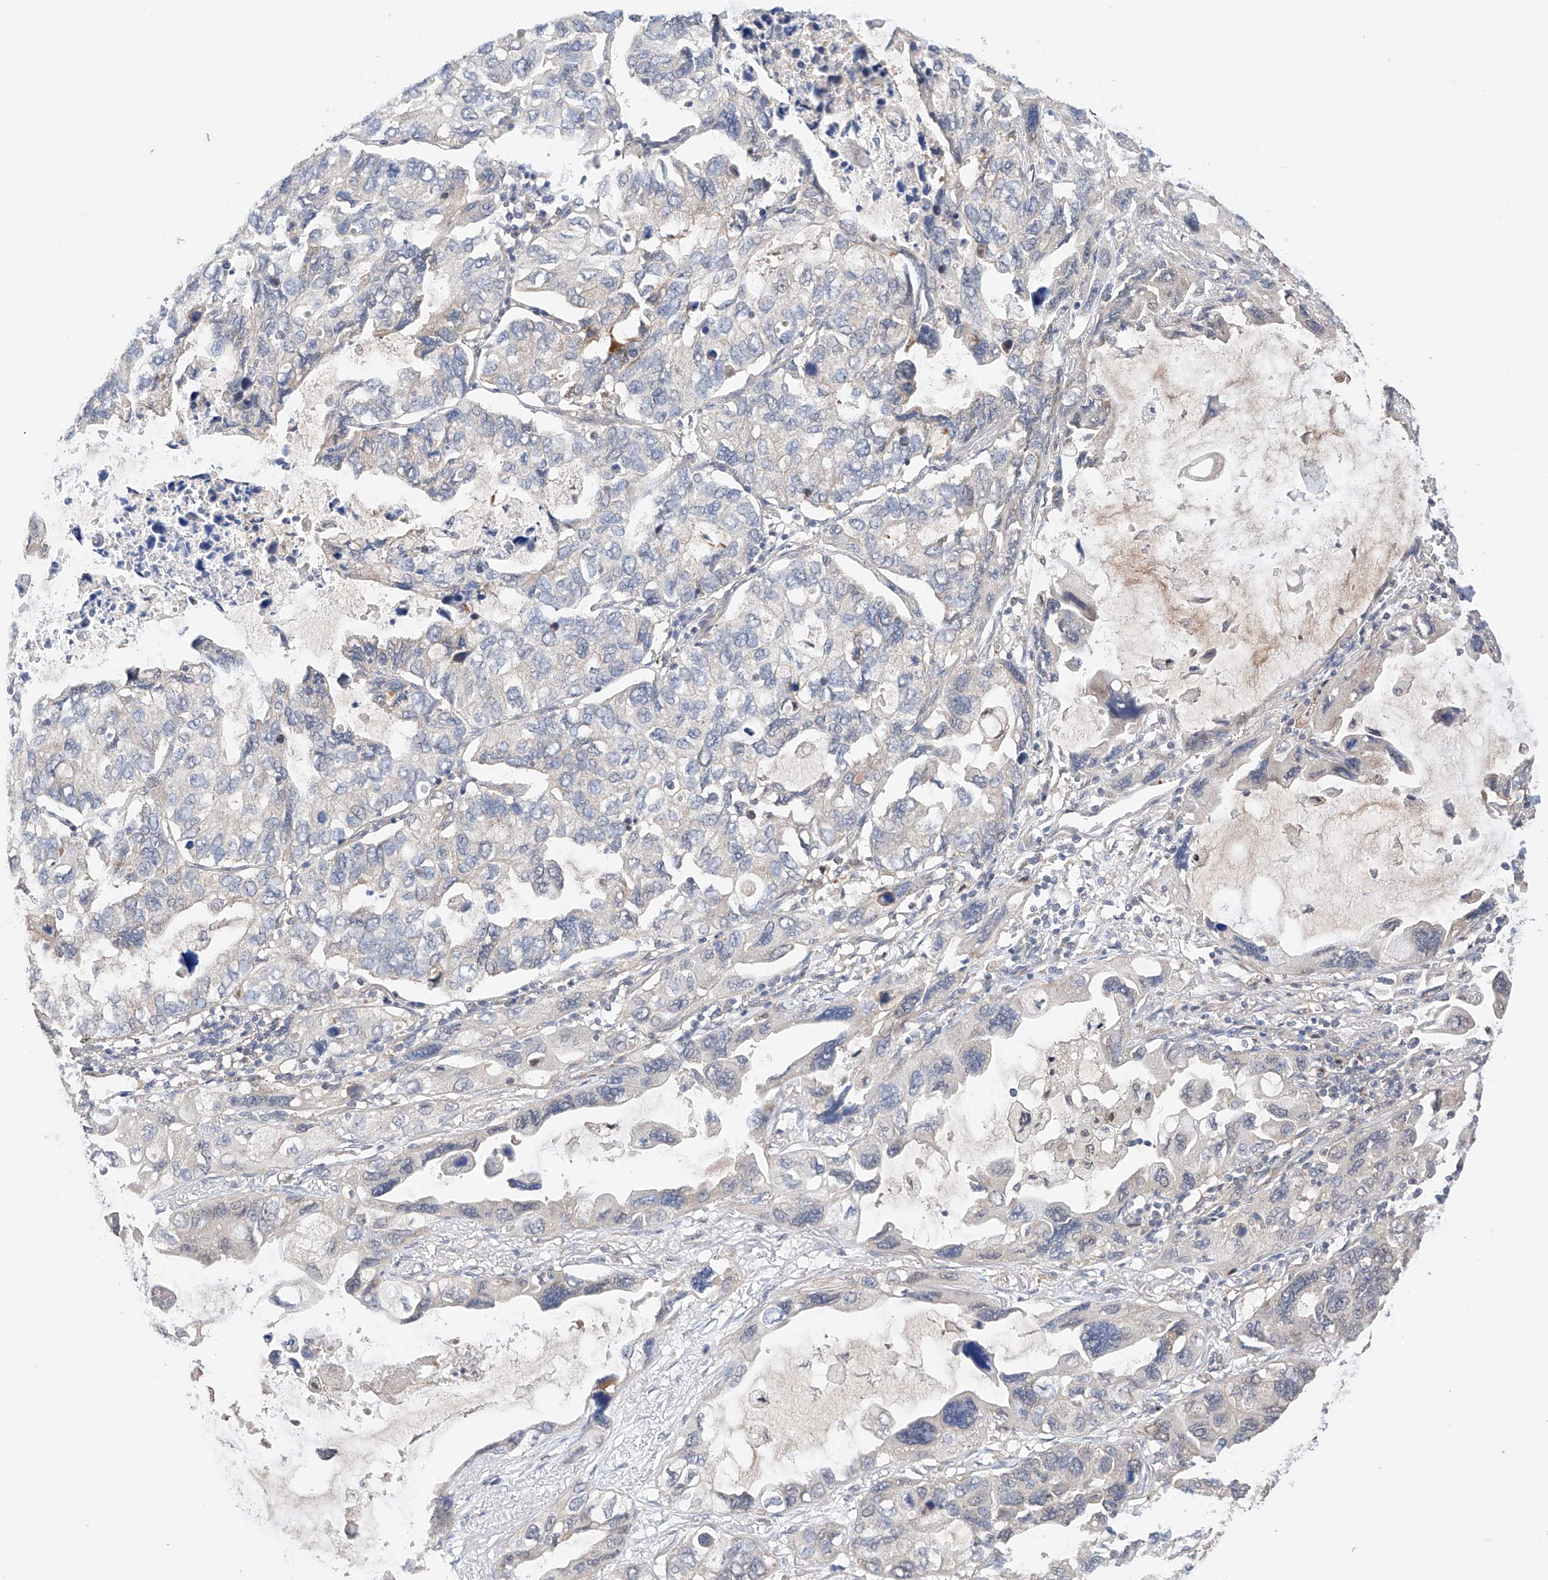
{"staining": {"intensity": "negative", "quantity": "none", "location": "none"}, "tissue": "lung cancer", "cell_type": "Tumor cells", "image_type": "cancer", "snomed": [{"axis": "morphology", "description": "Squamous cell carcinoma, NOS"}, {"axis": "topography", "description": "Lung"}], "caption": "Protein analysis of lung cancer (squamous cell carcinoma) reveals no significant expression in tumor cells.", "gene": "ZFHX2", "patient": {"sex": "female", "age": 73}}